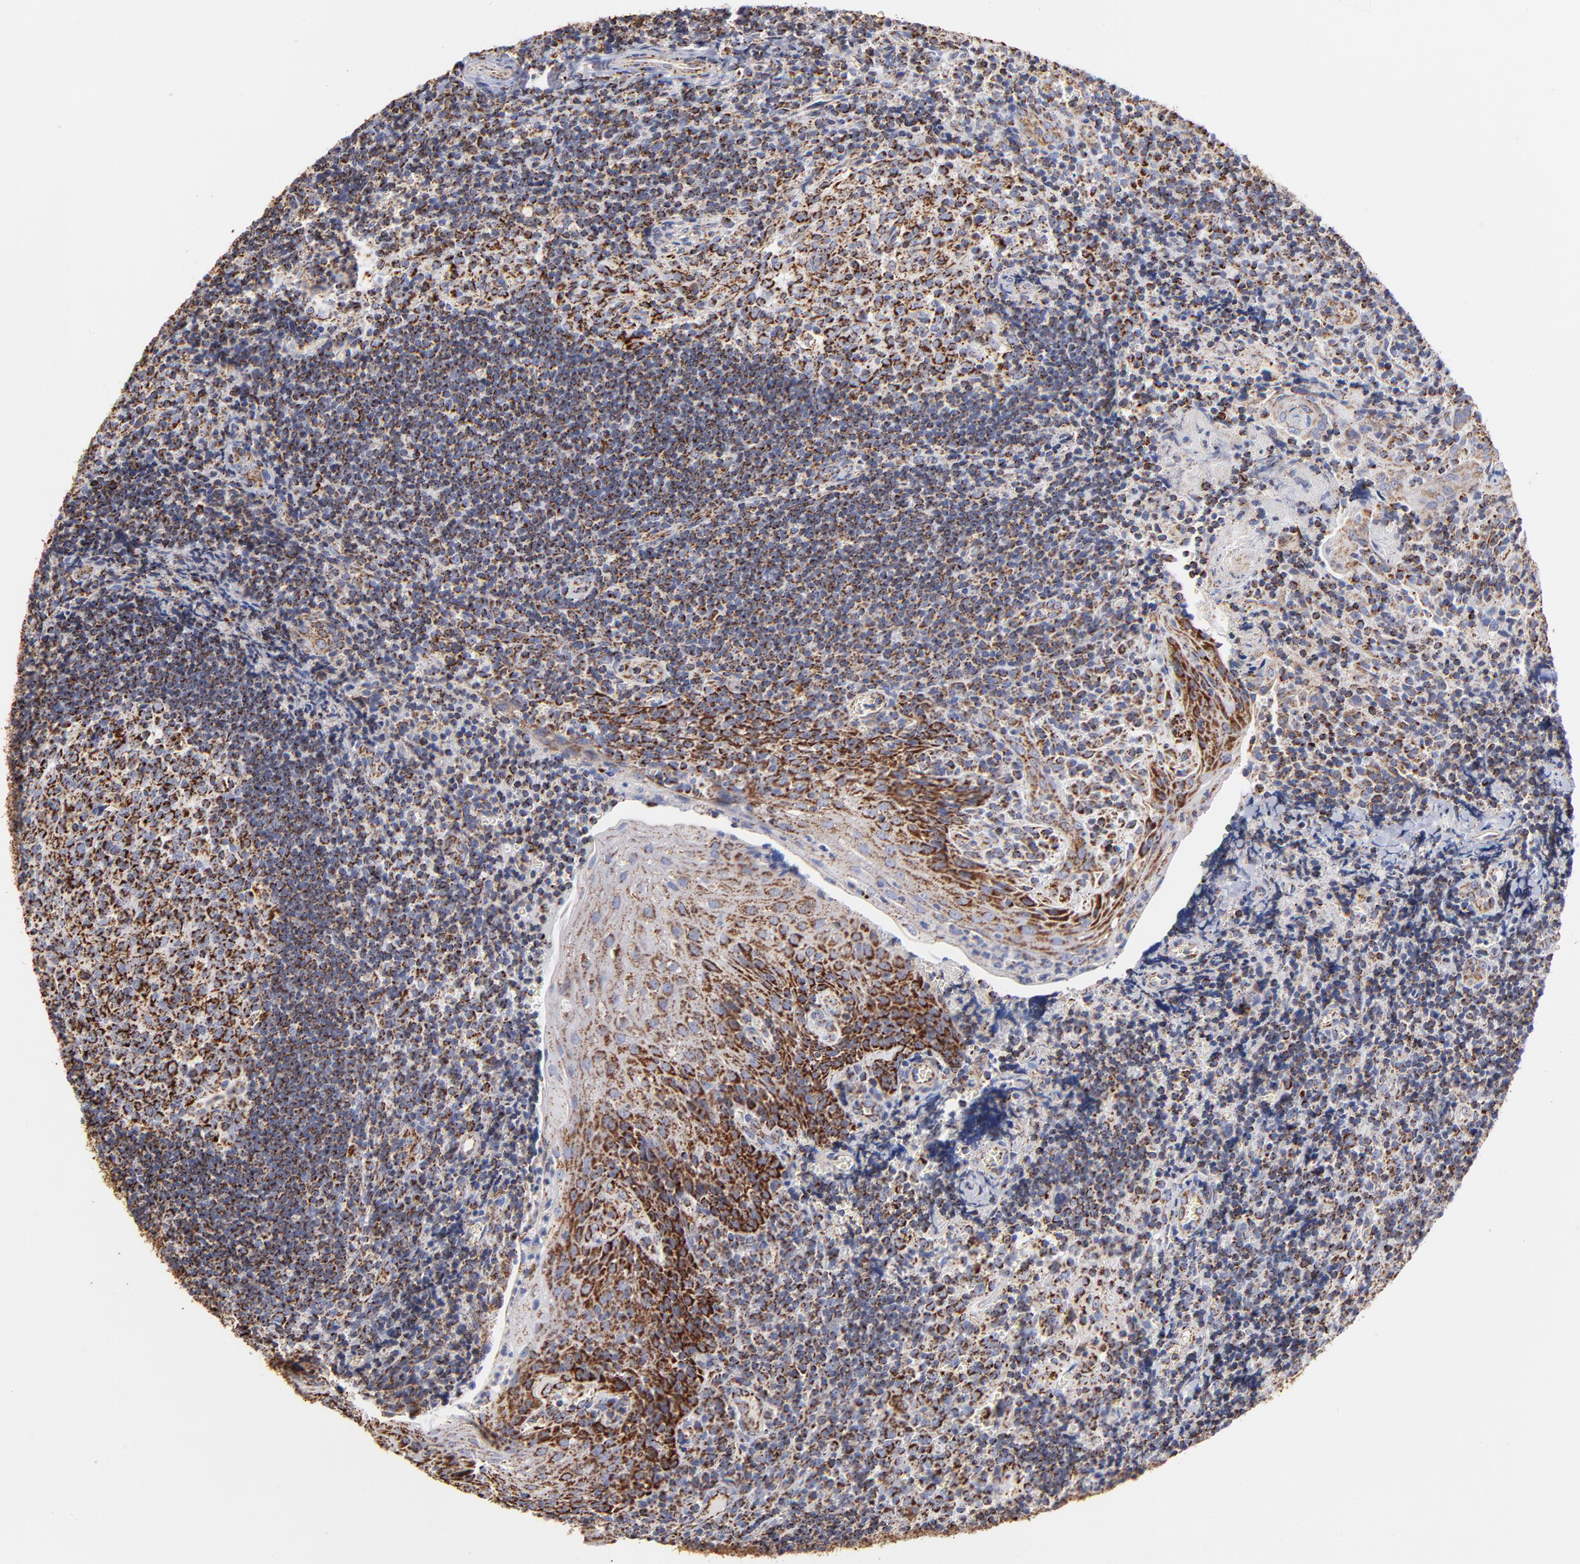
{"staining": {"intensity": "strong", "quantity": ">75%", "location": "cytoplasmic/membranous"}, "tissue": "tonsil", "cell_type": "Germinal center cells", "image_type": "normal", "snomed": [{"axis": "morphology", "description": "Normal tissue, NOS"}, {"axis": "topography", "description": "Tonsil"}], "caption": "Immunohistochemical staining of unremarkable tonsil reveals >75% levels of strong cytoplasmic/membranous protein expression in about >75% of germinal center cells.", "gene": "PHB1", "patient": {"sex": "male", "age": 20}}